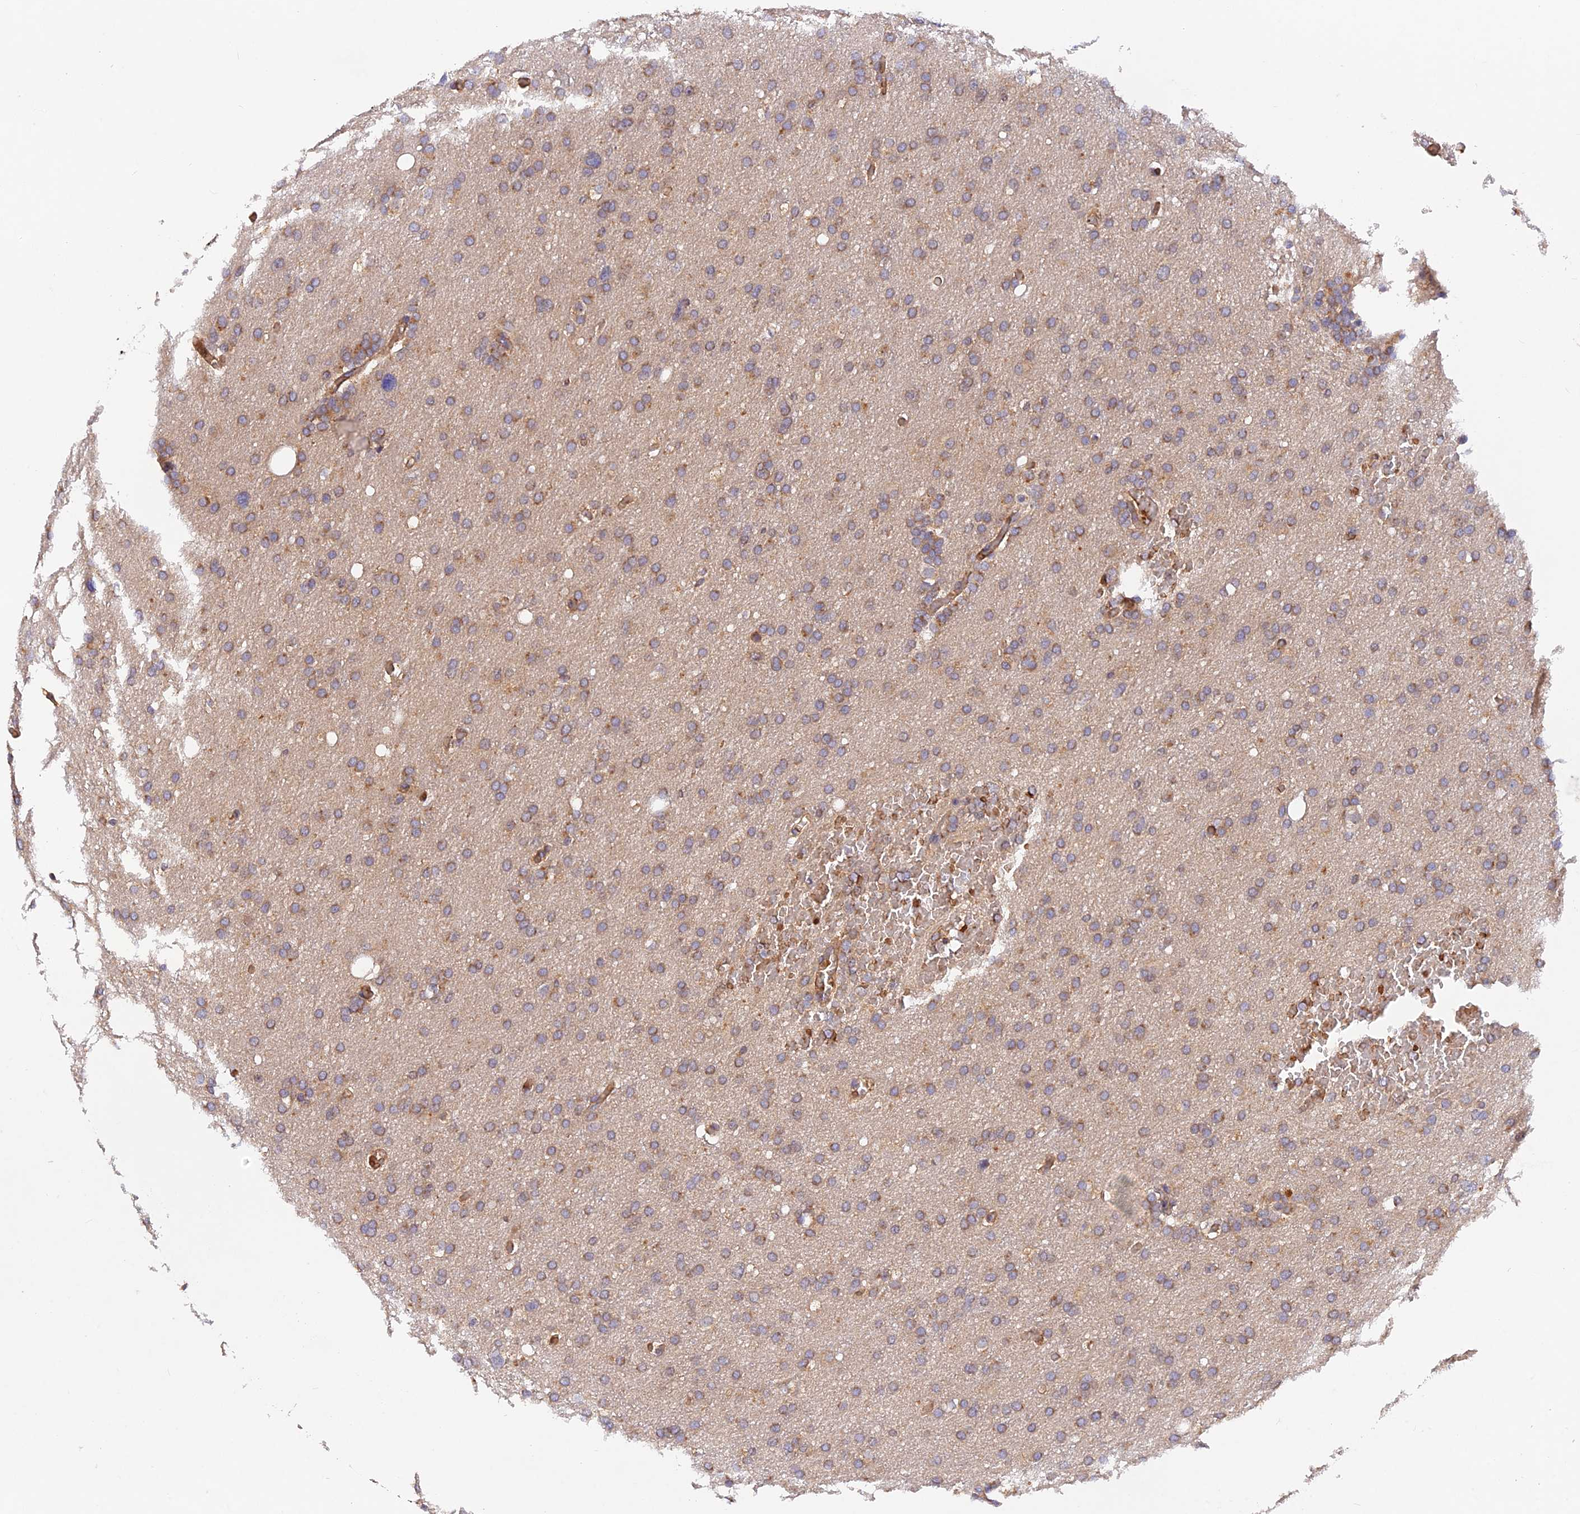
{"staining": {"intensity": "moderate", "quantity": ">75%", "location": "cytoplasmic/membranous"}, "tissue": "glioma", "cell_type": "Tumor cells", "image_type": "cancer", "snomed": [{"axis": "morphology", "description": "Glioma, malignant, High grade"}, {"axis": "topography", "description": "Cerebral cortex"}], "caption": "Tumor cells demonstrate moderate cytoplasmic/membranous positivity in approximately >75% of cells in malignant glioma (high-grade).", "gene": "WDFY4", "patient": {"sex": "female", "age": 36}}